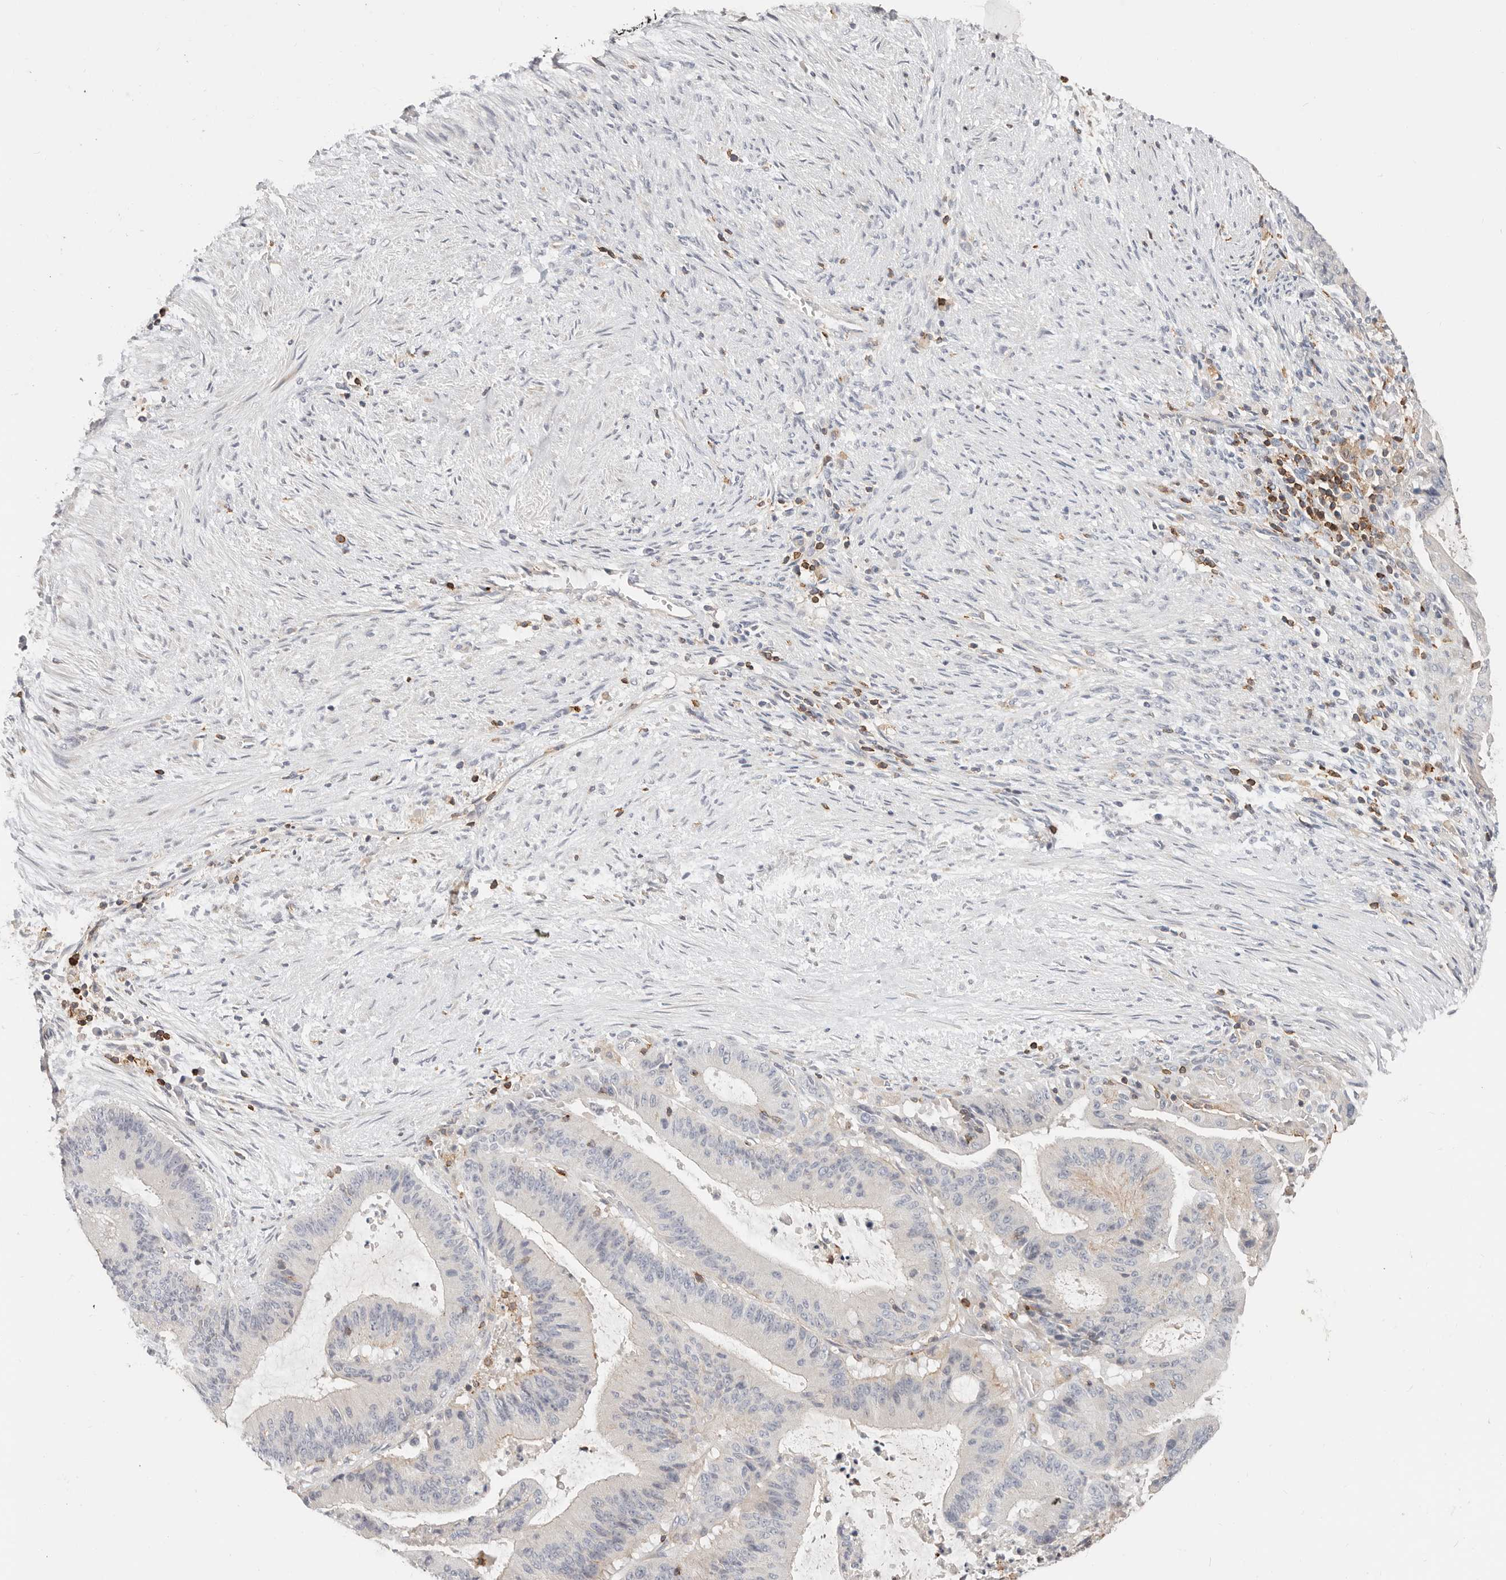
{"staining": {"intensity": "negative", "quantity": "none", "location": "none"}, "tissue": "liver cancer", "cell_type": "Tumor cells", "image_type": "cancer", "snomed": [{"axis": "morphology", "description": "Normal tissue, NOS"}, {"axis": "morphology", "description": "Cholangiocarcinoma"}, {"axis": "topography", "description": "Liver"}, {"axis": "topography", "description": "Peripheral nerve tissue"}], "caption": "The IHC histopathology image has no significant expression in tumor cells of cholangiocarcinoma (liver) tissue.", "gene": "TMEM63B", "patient": {"sex": "female", "age": 73}}